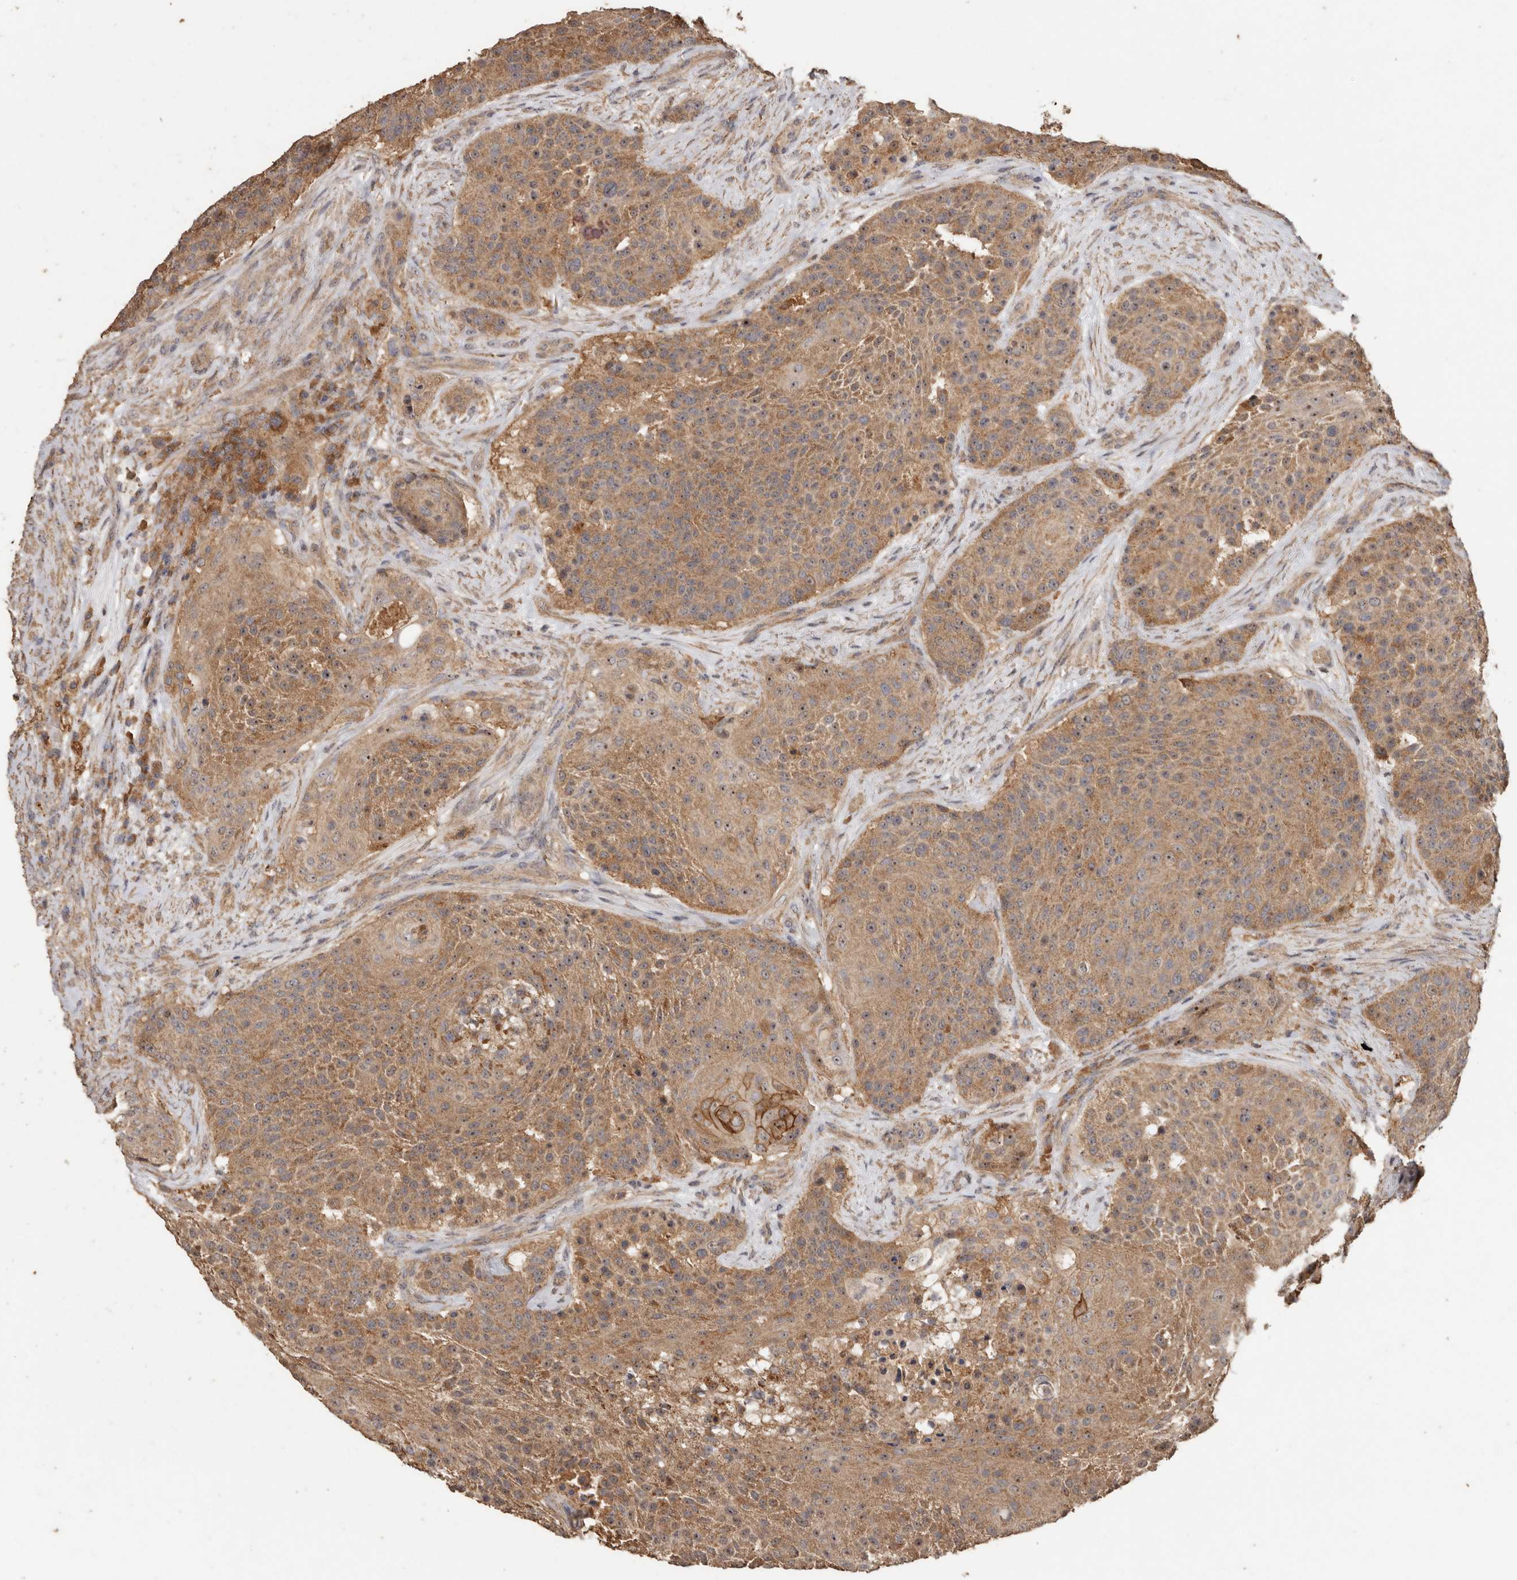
{"staining": {"intensity": "moderate", "quantity": ">75%", "location": "cytoplasmic/membranous"}, "tissue": "urothelial cancer", "cell_type": "Tumor cells", "image_type": "cancer", "snomed": [{"axis": "morphology", "description": "Urothelial carcinoma, High grade"}, {"axis": "topography", "description": "Urinary bladder"}], "caption": "IHC (DAB (3,3'-diaminobenzidine)) staining of urothelial cancer reveals moderate cytoplasmic/membranous protein expression in about >75% of tumor cells.", "gene": "RWDD1", "patient": {"sex": "female", "age": 63}}